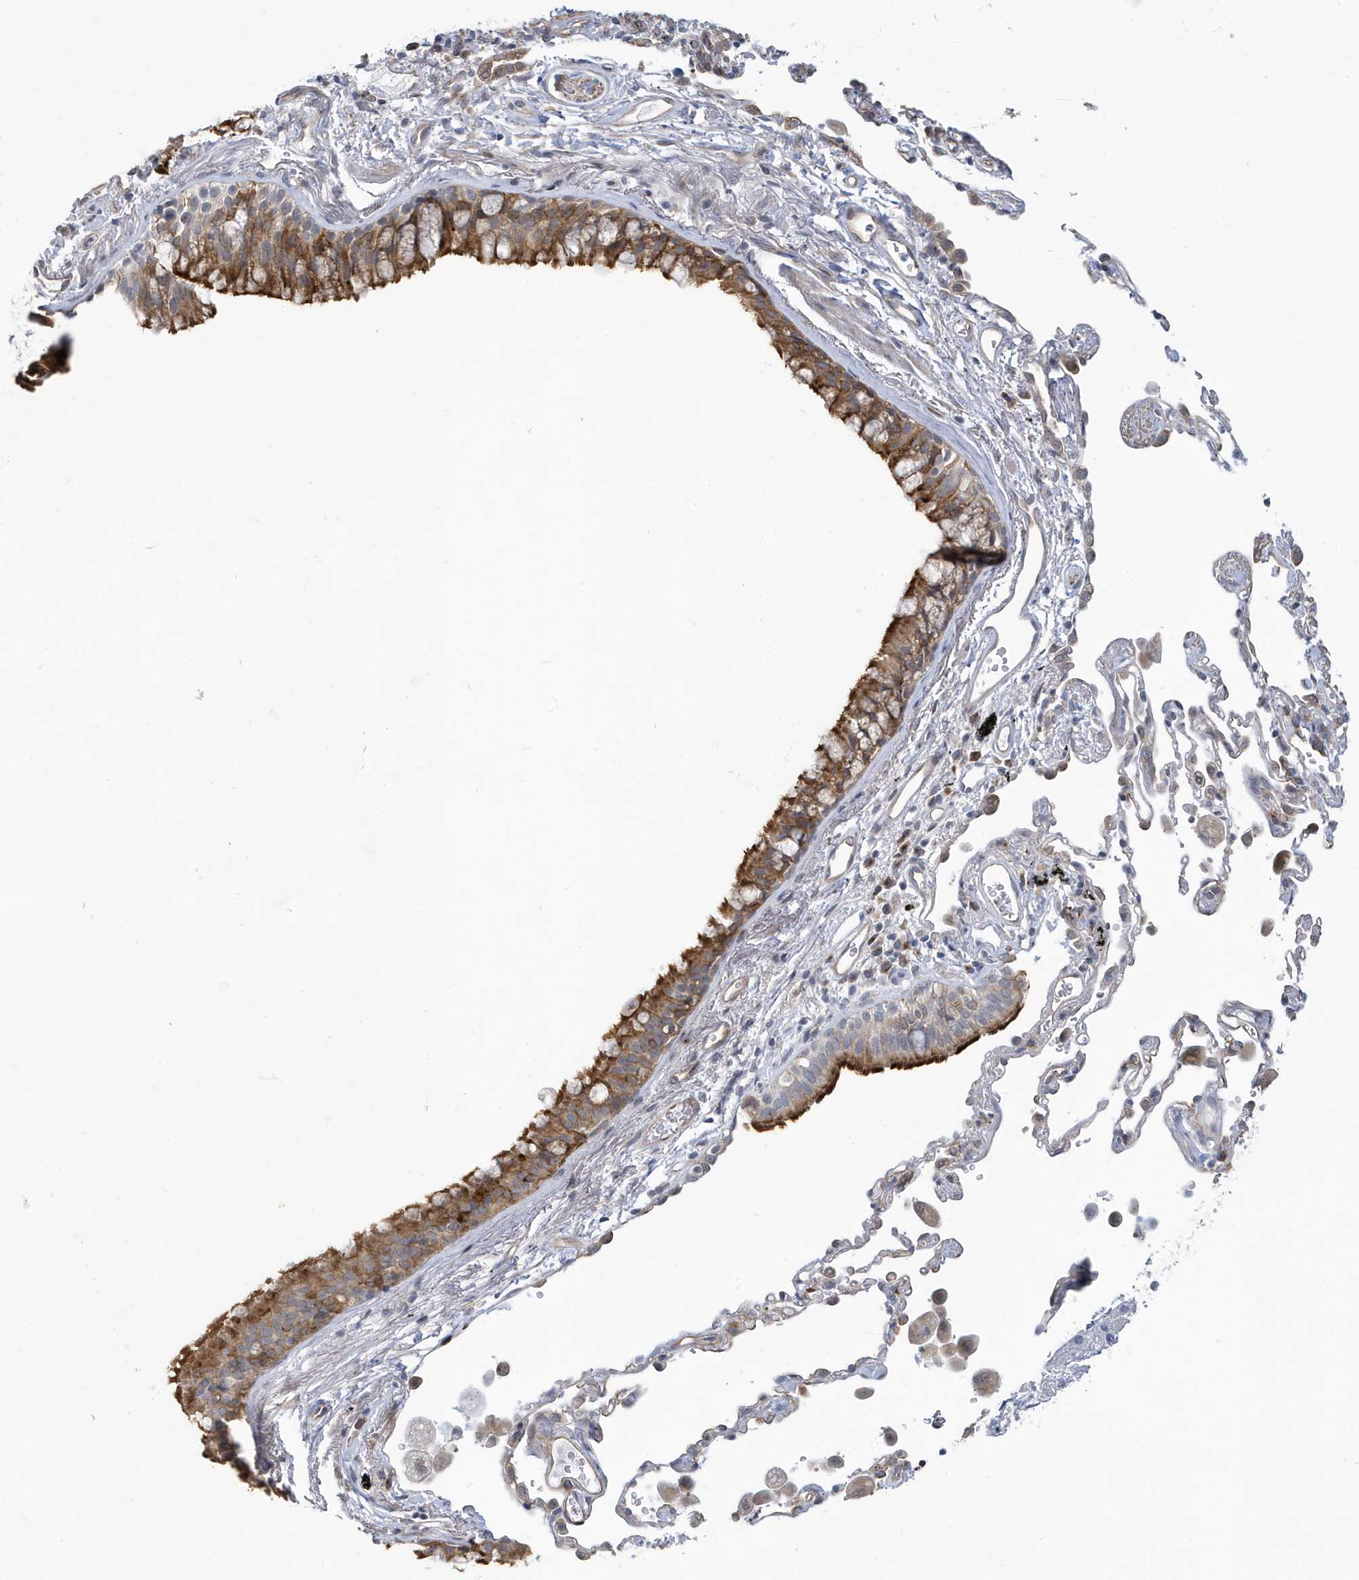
{"staining": {"intensity": "strong", "quantity": "25%-75%", "location": "cytoplasmic/membranous"}, "tissue": "bronchus", "cell_type": "Respiratory epithelial cells", "image_type": "normal", "snomed": [{"axis": "morphology", "description": "Normal tissue, NOS"}, {"axis": "morphology", "description": "Adenocarcinoma, NOS"}, {"axis": "topography", "description": "Bronchus"}, {"axis": "topography", "description": "Lung"}], "caption": "A brown stain labels strong cytoplasmic/membranous expression of a protein in respiratory epithelial cells of benign bronchus. Using DAB (3,3'-diaminobenzidine) (brown) and hematoxylin (blue) stains, captured at high magnification using brightfield microscopy.", "gene": "ZNF654", "patient": {"sex": "male", "age": 54}}